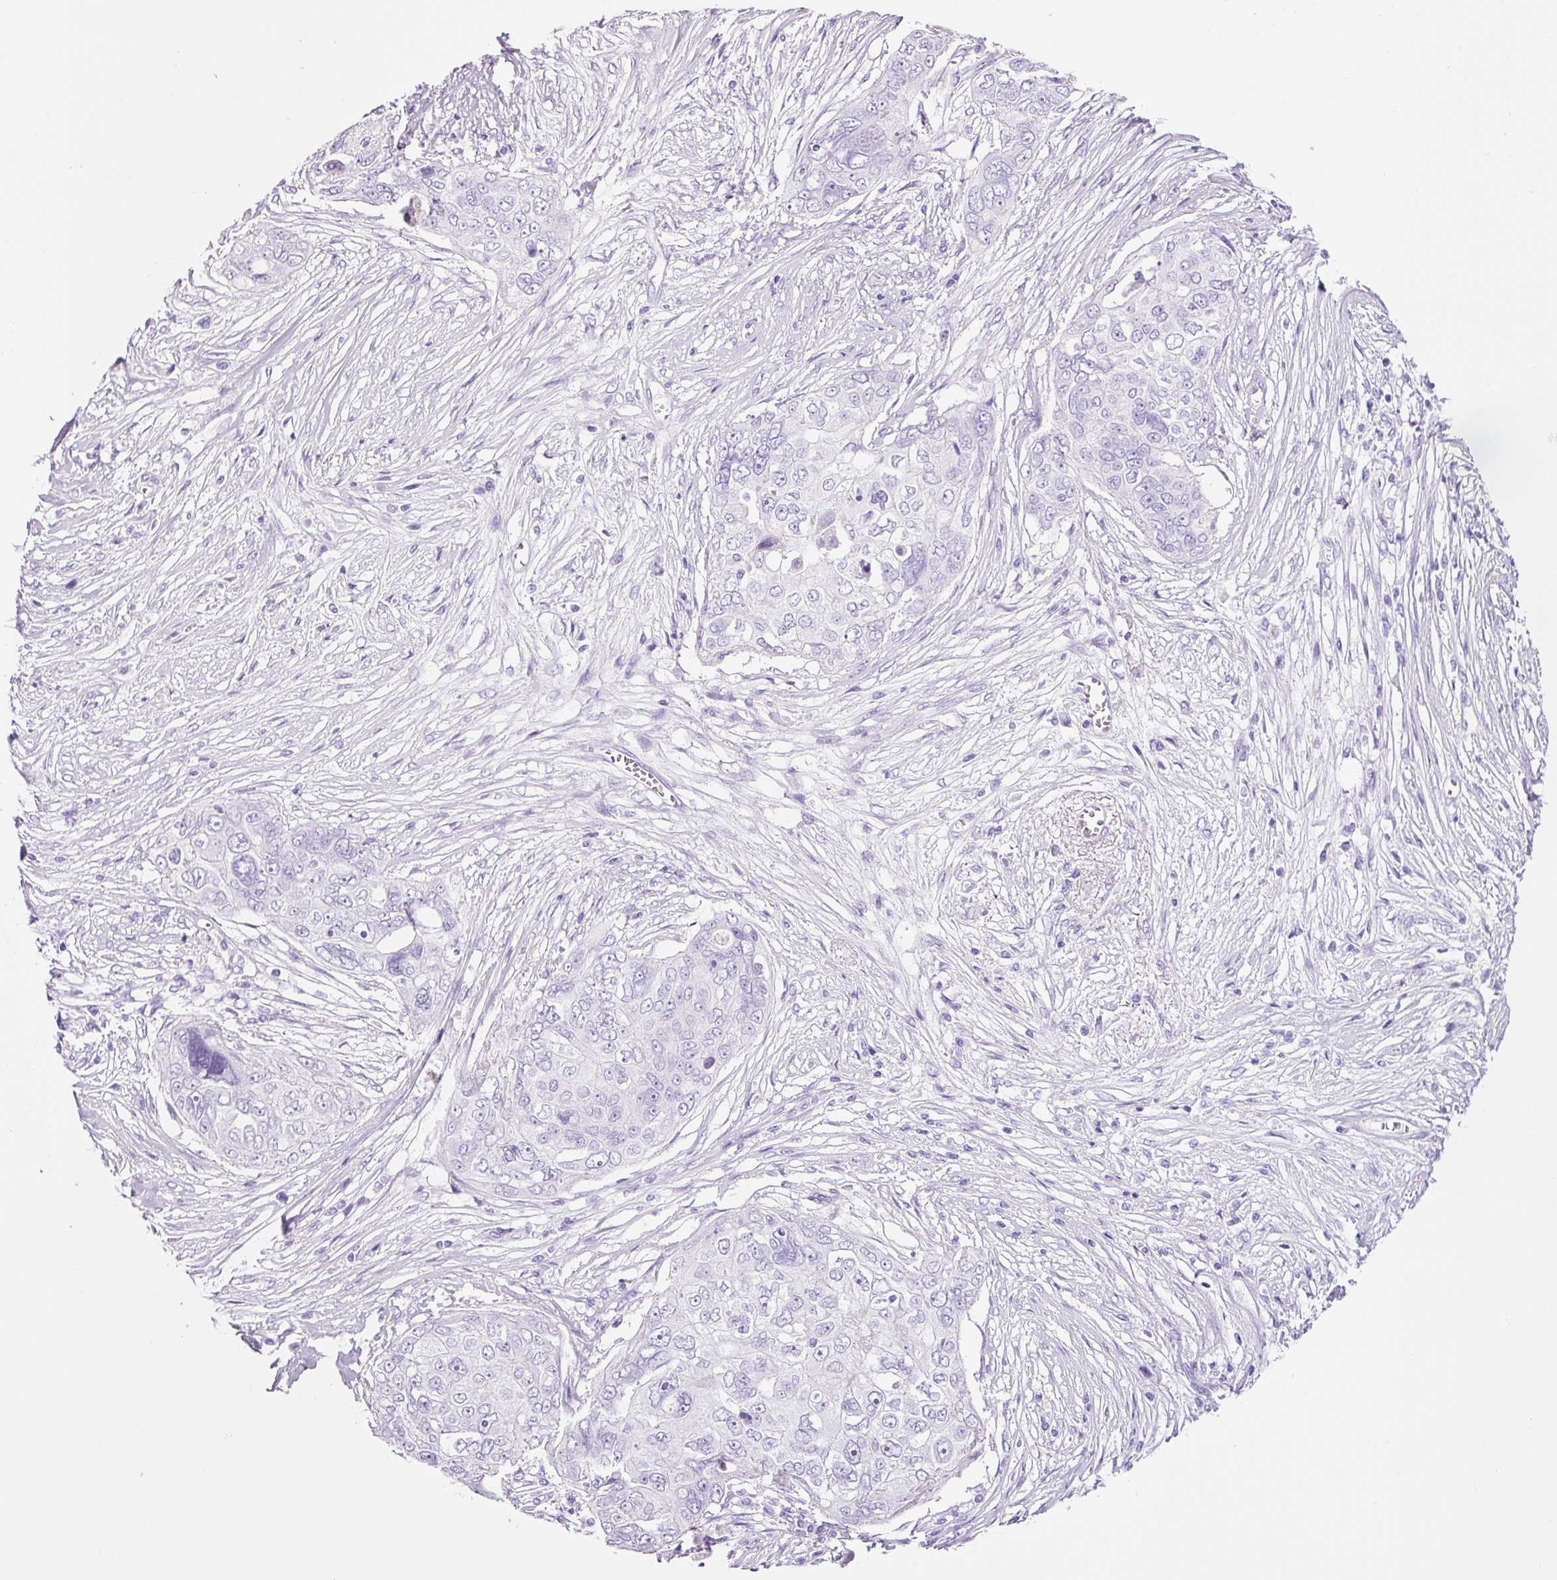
{"staining": {"intensity": "negative", "quantity": "none", "location": "none"}, "tissue": "ovarian cancer", "cell_type": "Tumor cells", "image_type": "cancer", "snomed": [{"axis": "morphology", "description": "Carcinoma, endometroid"}, {"axis": "topography", "description": "Ovary"}], "caption": "DAB (3,3'-diaminobenzidine) immunohistochemical staining of endometroid carcinoma (ovarian) demonstrates no significant expression in tumor cells.", "gene": "ADSS1", "patient": {"sex": "female", "age": 70}}